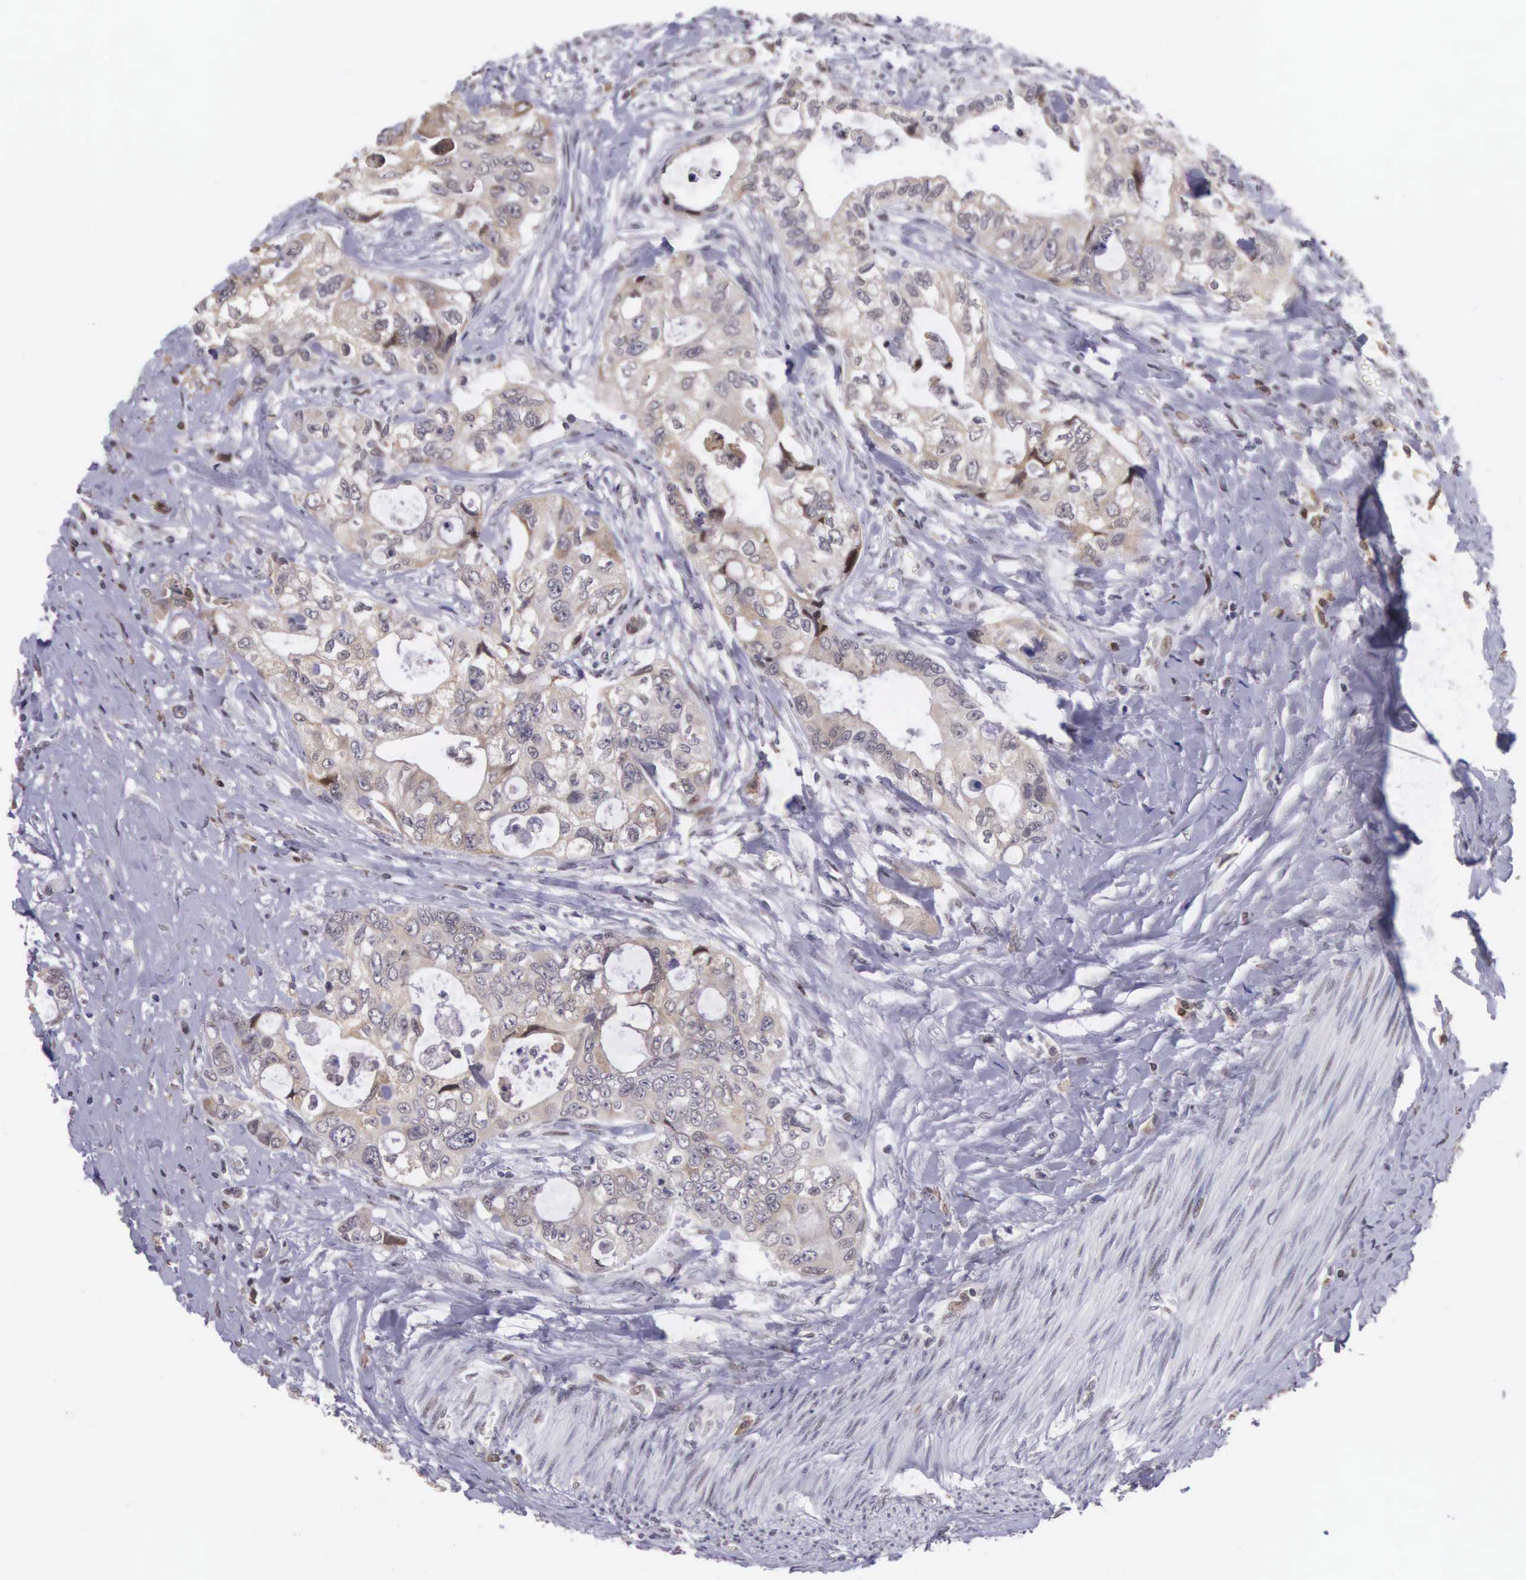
{"staining": {"intensity": "weak", "quantity": ">75%", "location": "cytoplasmic/membranous"}, "tissue": "colorectal cancer", "cell_type": "Tumor cells", "image_type": "cancer", "snomed": [{"axis": "morphology", "description": "Adenocarcinoma, NOS"}, {"axis": "topography", "description": "Rectum"}], "caption": "Tumor cells demonstrate weak cytoplasmic/membranous expression in about >75% of cells in adenocarcinoma (colorectal).", "gene": "SLC25A21", "patient": {"sex": "female", "age": 57}}